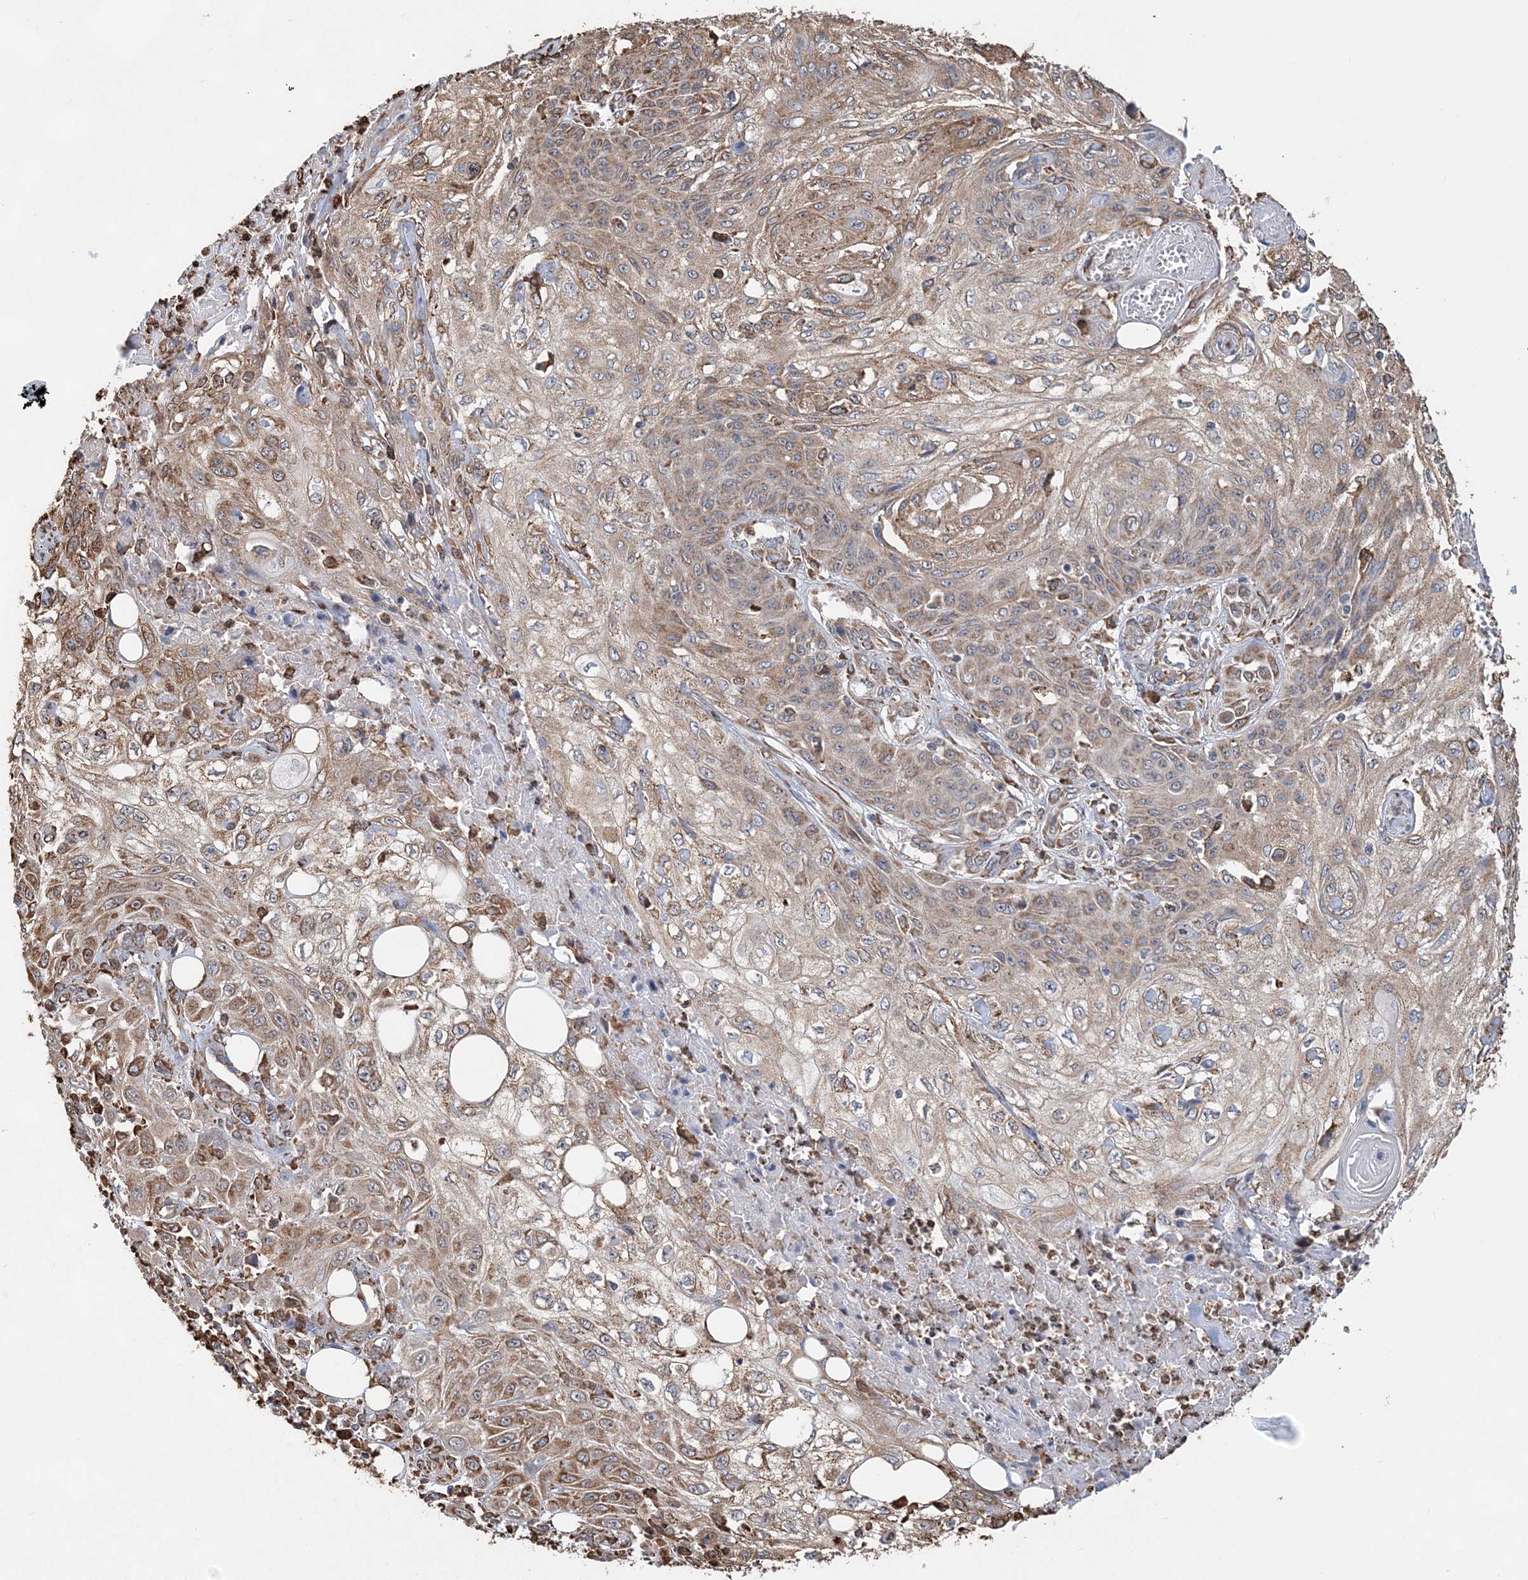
{"staining": {"intensity": "moderate", "quantity": "25%-75%", "location": "cytoplasmic/membranous"}, "tissue": "skin cancer", "cell_type": "Tumor cells", "image_type": "cancer", "snomed": [{"axis": "morphology", "description": "Squamous cell carcinoma, NOS"}, {"axis": "morphology", "description": "Squamous cell carcinoma, metastatic, NOS"}, {"axis": "topography", "description": "Skin"}, {"axis": "topography", "description": "Lymph node"}], "caption": "High-magnification brightfield microscopy of skin cancer stained with DAB (3,3'-diaminobenzidine) (brown) and counterstained with hematoxylin (blue). tumor cells exhibit moderate cytoplasmic/membranous expression is seen in about25%-75% of cells. (DAB (3,3'-diaminobenzidine) IHC, brown staining for protein, blue staining for nuclei).", "gene": "WDR12", "patient": {"sex": "male", "age": 75}}